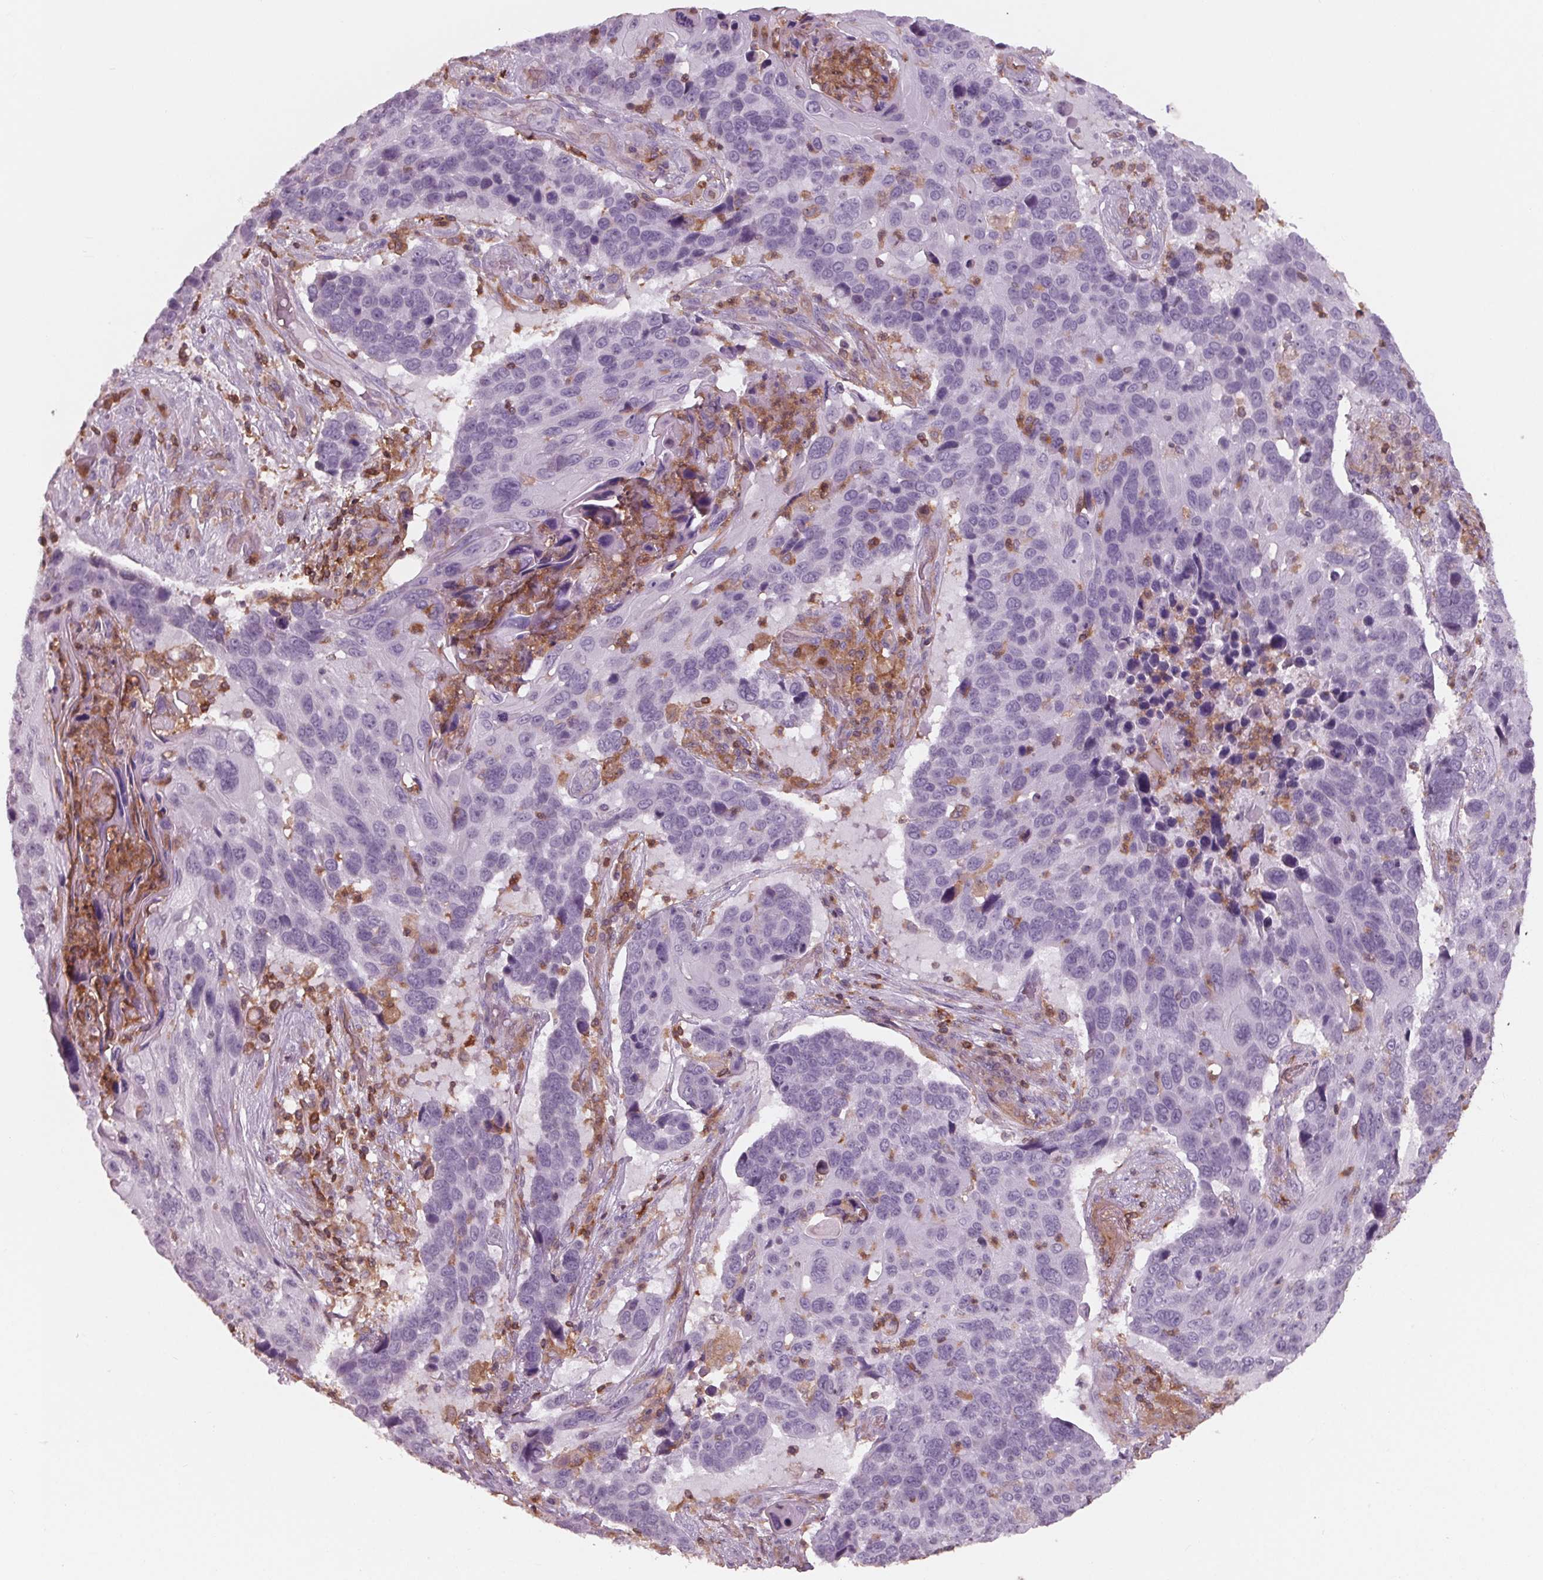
{"staining": {"intensity": "negative", "quantity": "none", "location": "none"}, "tissue": "lung cancer", "cell_type": "Tumor cells", "image_type": "cancer", "snomed": [{"axis": "morphology", "description": "Squamous cell carcinoma, NOS"}, {"axis": "topography", "description": "Lung"}], "caption": "An immunohistochemistry (IHC) micrograph of lung squamous cell carcinoma is shown. There is no staining in tumor cells of lung squamous cell carcinoma.", "gene": "ARHGAP25", "patient": {"sex": "male", "age": 68}}